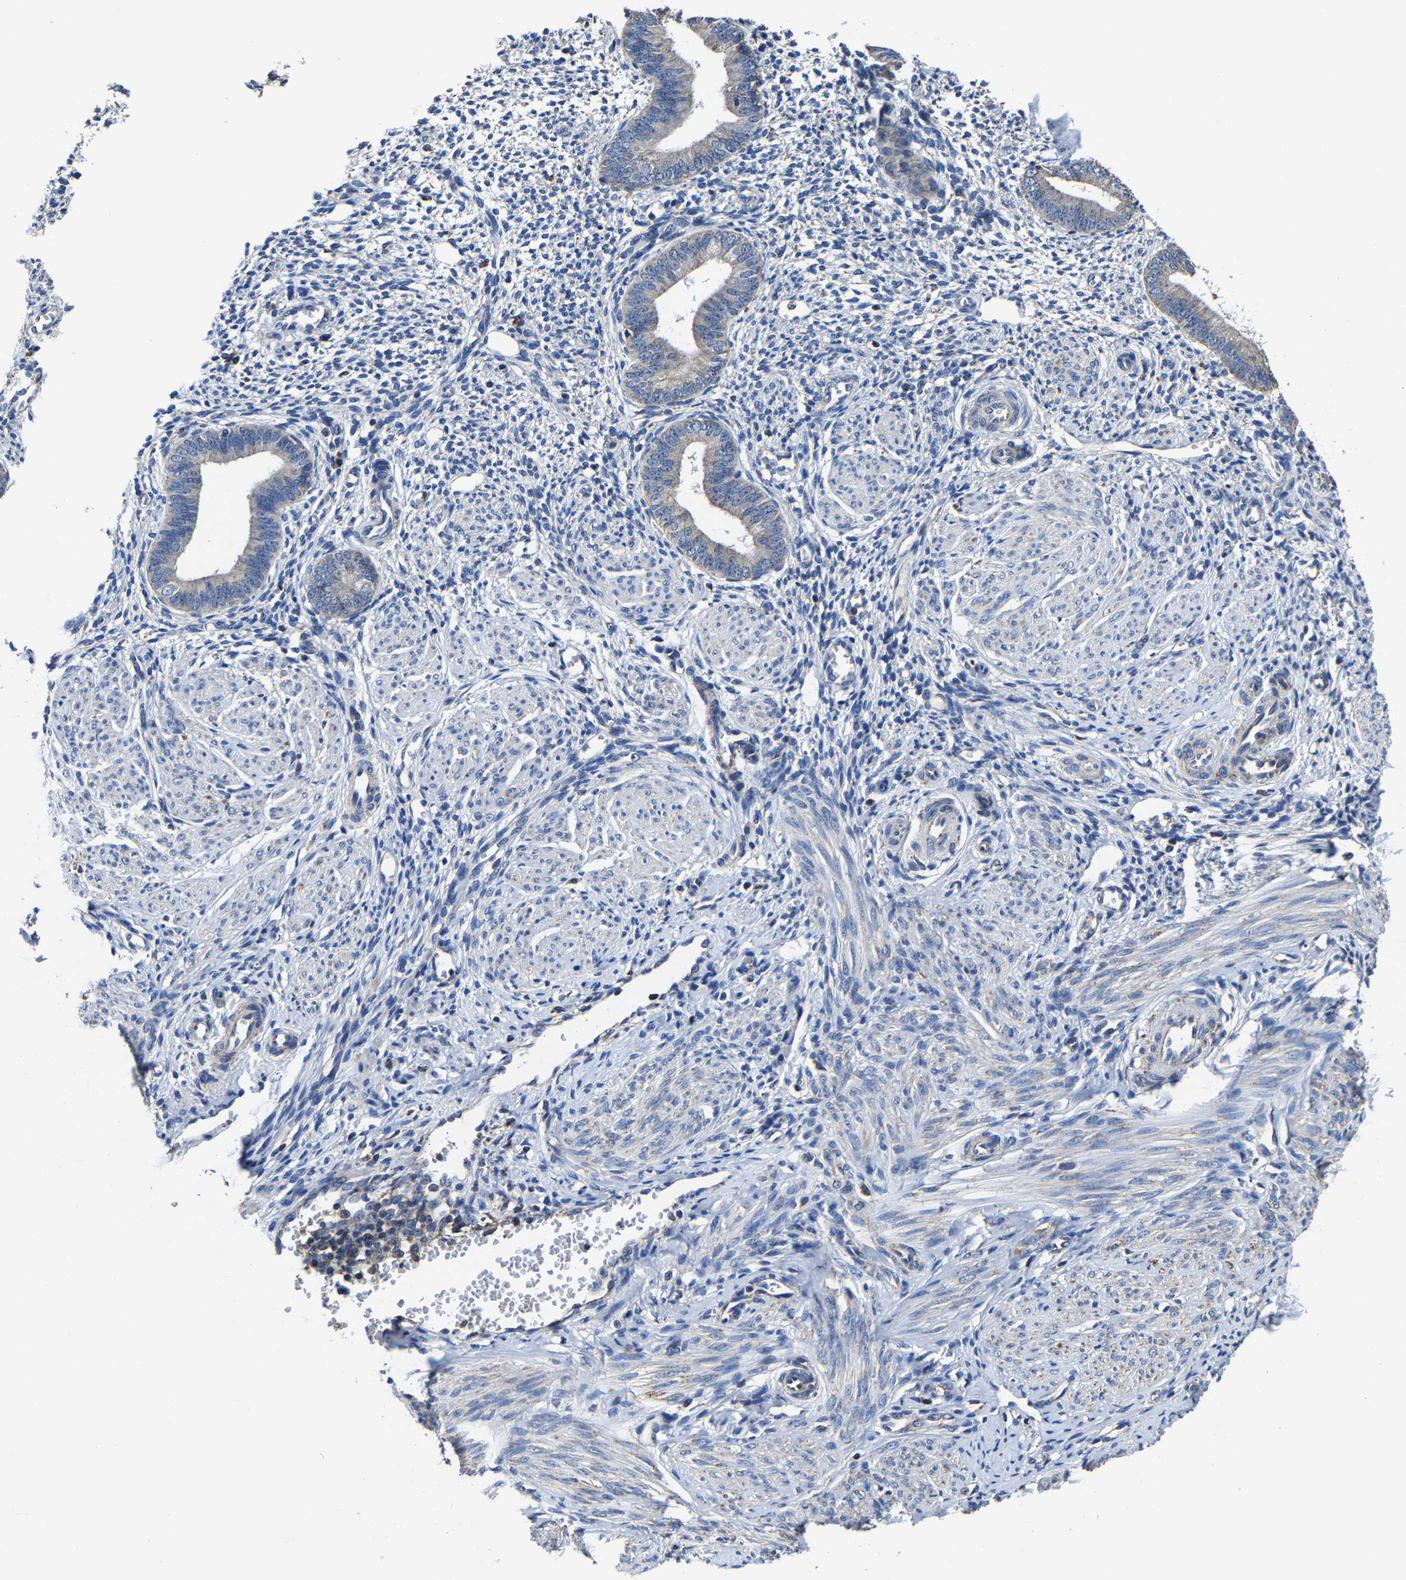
{"staining": {"intensity": "negative", "quantity": "none", "location": "none"}, "tissue": "endometrium", "cell_type": "Cells in endometrial stroma", "image_type": "normal", "snomed": [{"axis": "morphology", "description": "Normal tissue, NOS"}, {"axis": "topography", "description": "Endometrium"}], "caption": "Immunohistochemistry (IHC) of unremarkable human endometrium displays no expression in cells in endometrial stroma. (Brightfield microscopy of DAB (3,3'-diaminobenzidine) IHC at high magnification).", "gene": "ZCCHC7", "patient": {"sex": "female", "age": 46}}